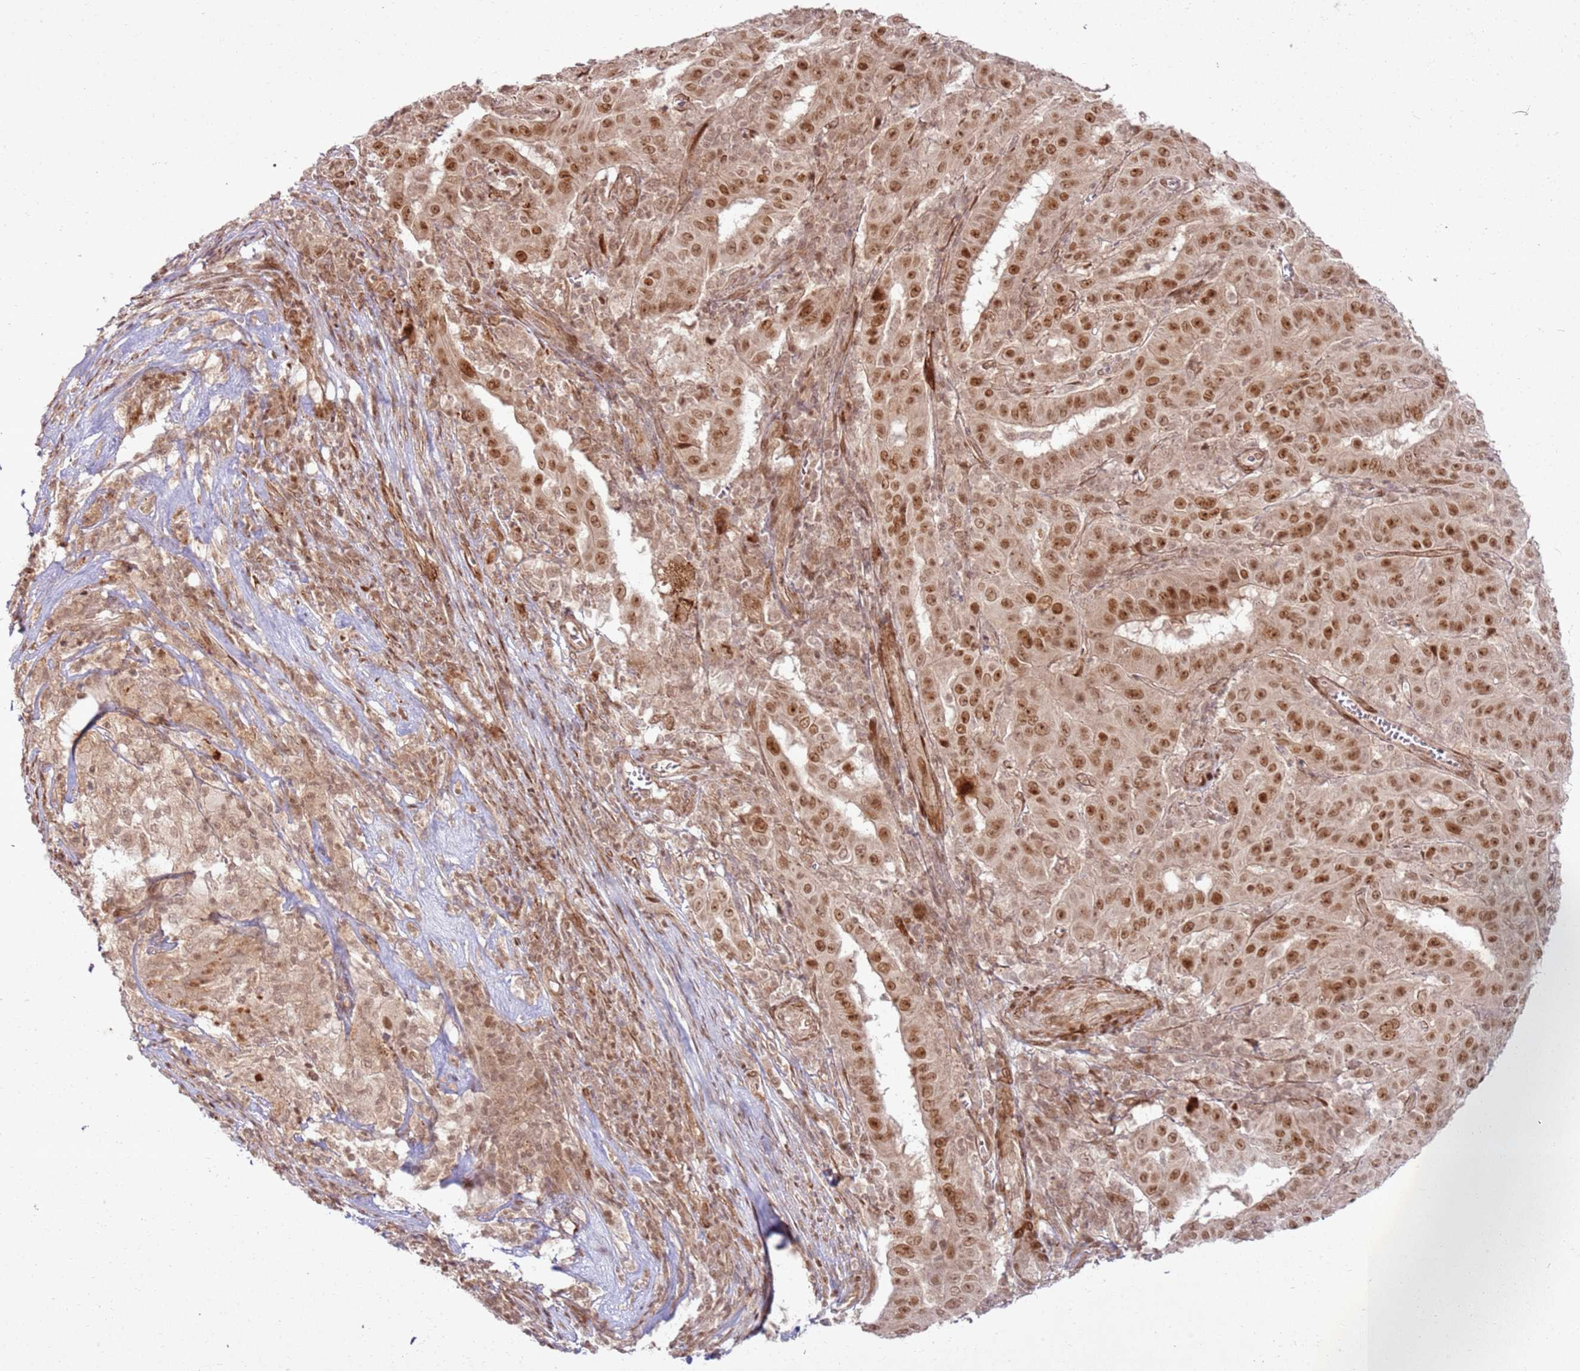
{"staining": {"intensity": "moderate", "quantity": ">75%", "location": "nuclear"}, "tissue": "pancreatic cancer", "cell_type": "Tumor cells", "image_type": "cancer", "snomed": [{"axis": "morphology", "description": "Adenocarcinoma, NOS"}, {"axis": "topography", "description": "Pancreas"}], "caption": "Pancreatic cancer was stained to show a protein in brown. There is medium levels of moderate nuclear positivity in about >75% of tumor cells.", "gene": "KLHL36", "patient": {"sex": "male", "age": 63}}